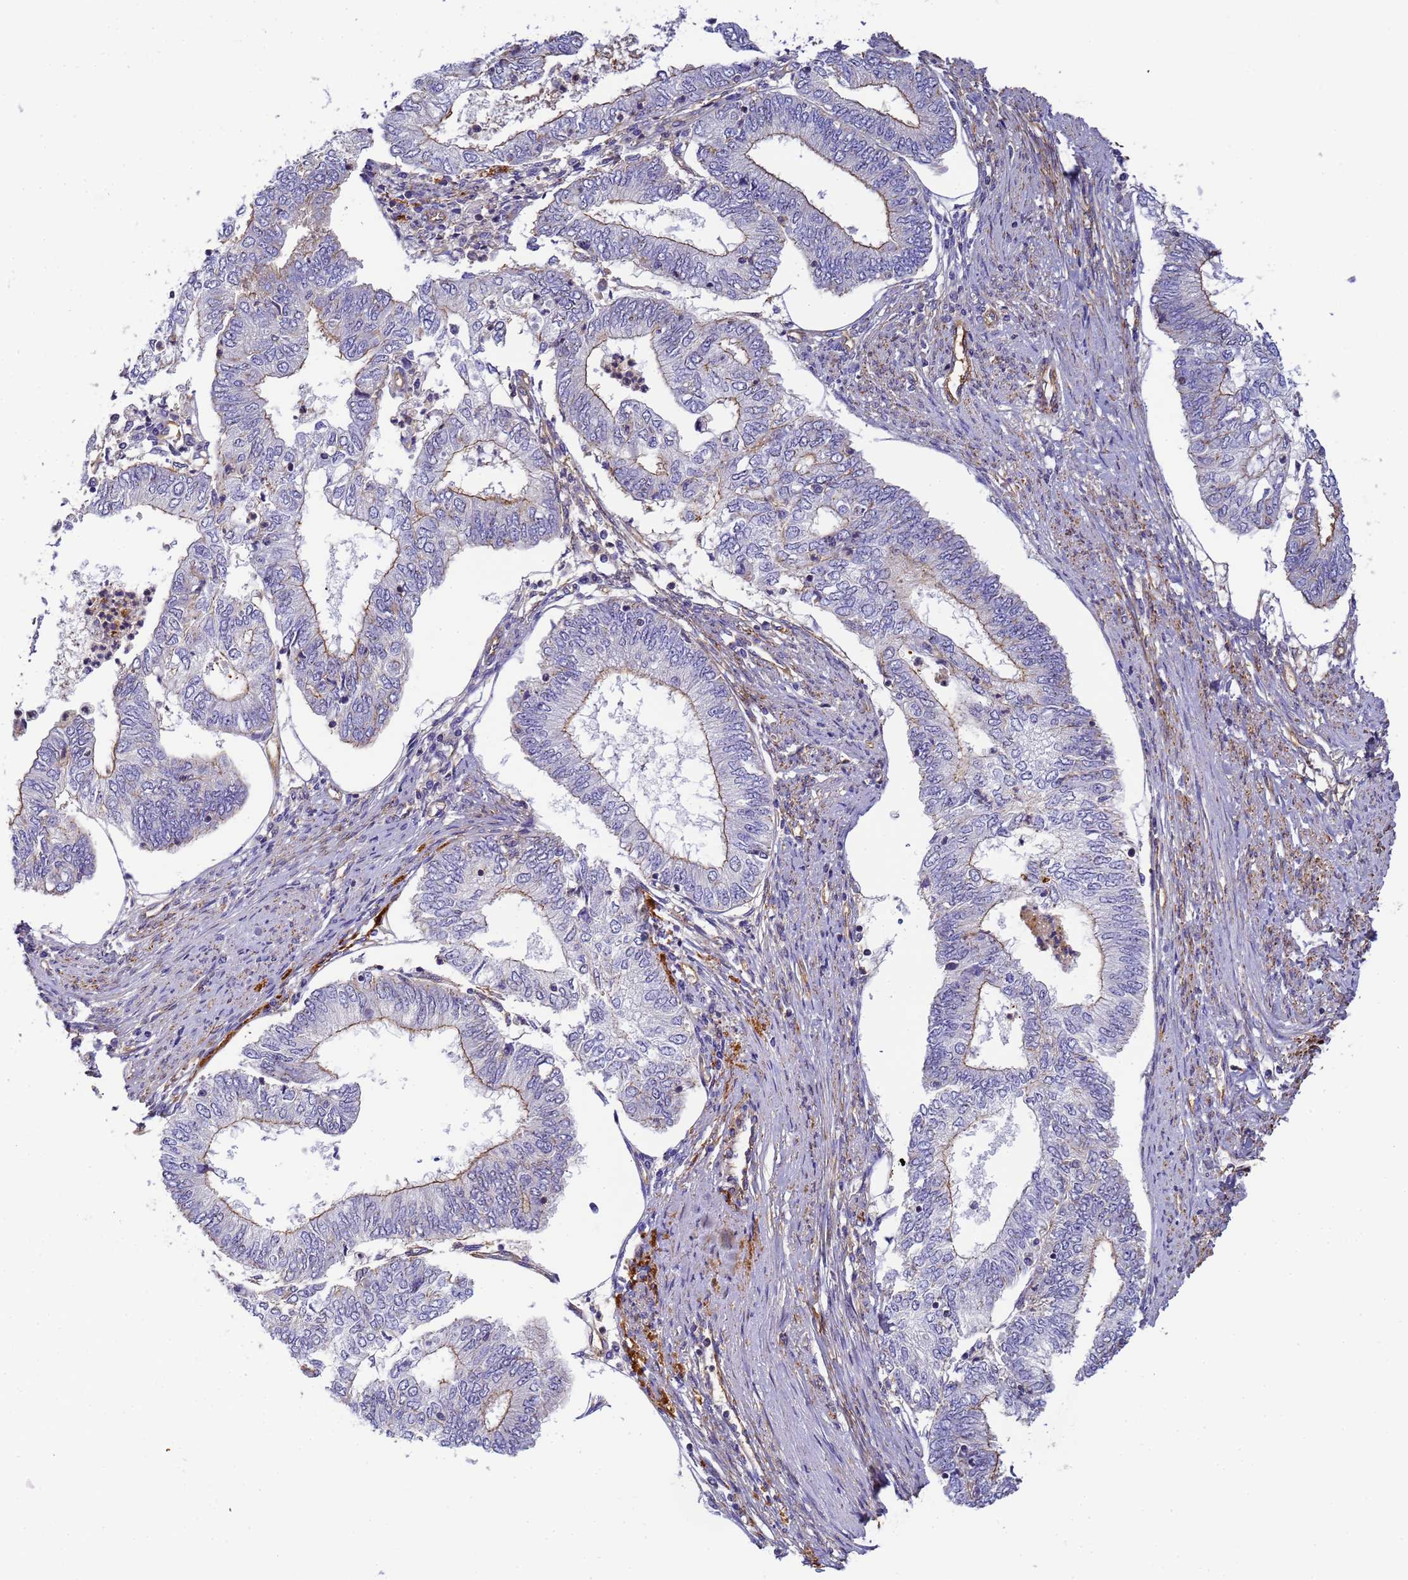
{"staining": {"intensity": "weak", "quantity": "25%-75%", "location": "cytoplasmic/membranous"}, "tissue": "endometrial cancer", "cell_type": "Tumor cells", "image_type": "cancer", "snomed": [{"axis": "morphology", "description": "Adenocarcinoma, NOS"}, {"axis": "topography", "description": "Endometrium"}], "caption": "Protein staining reveals weak cytoplasmic/membranous positivity in about 25%-75% of tumor cells in endometrial adenocarcinoma.", "gene": "MYL12A", "patient": {"sex": "female", "age": 68}}